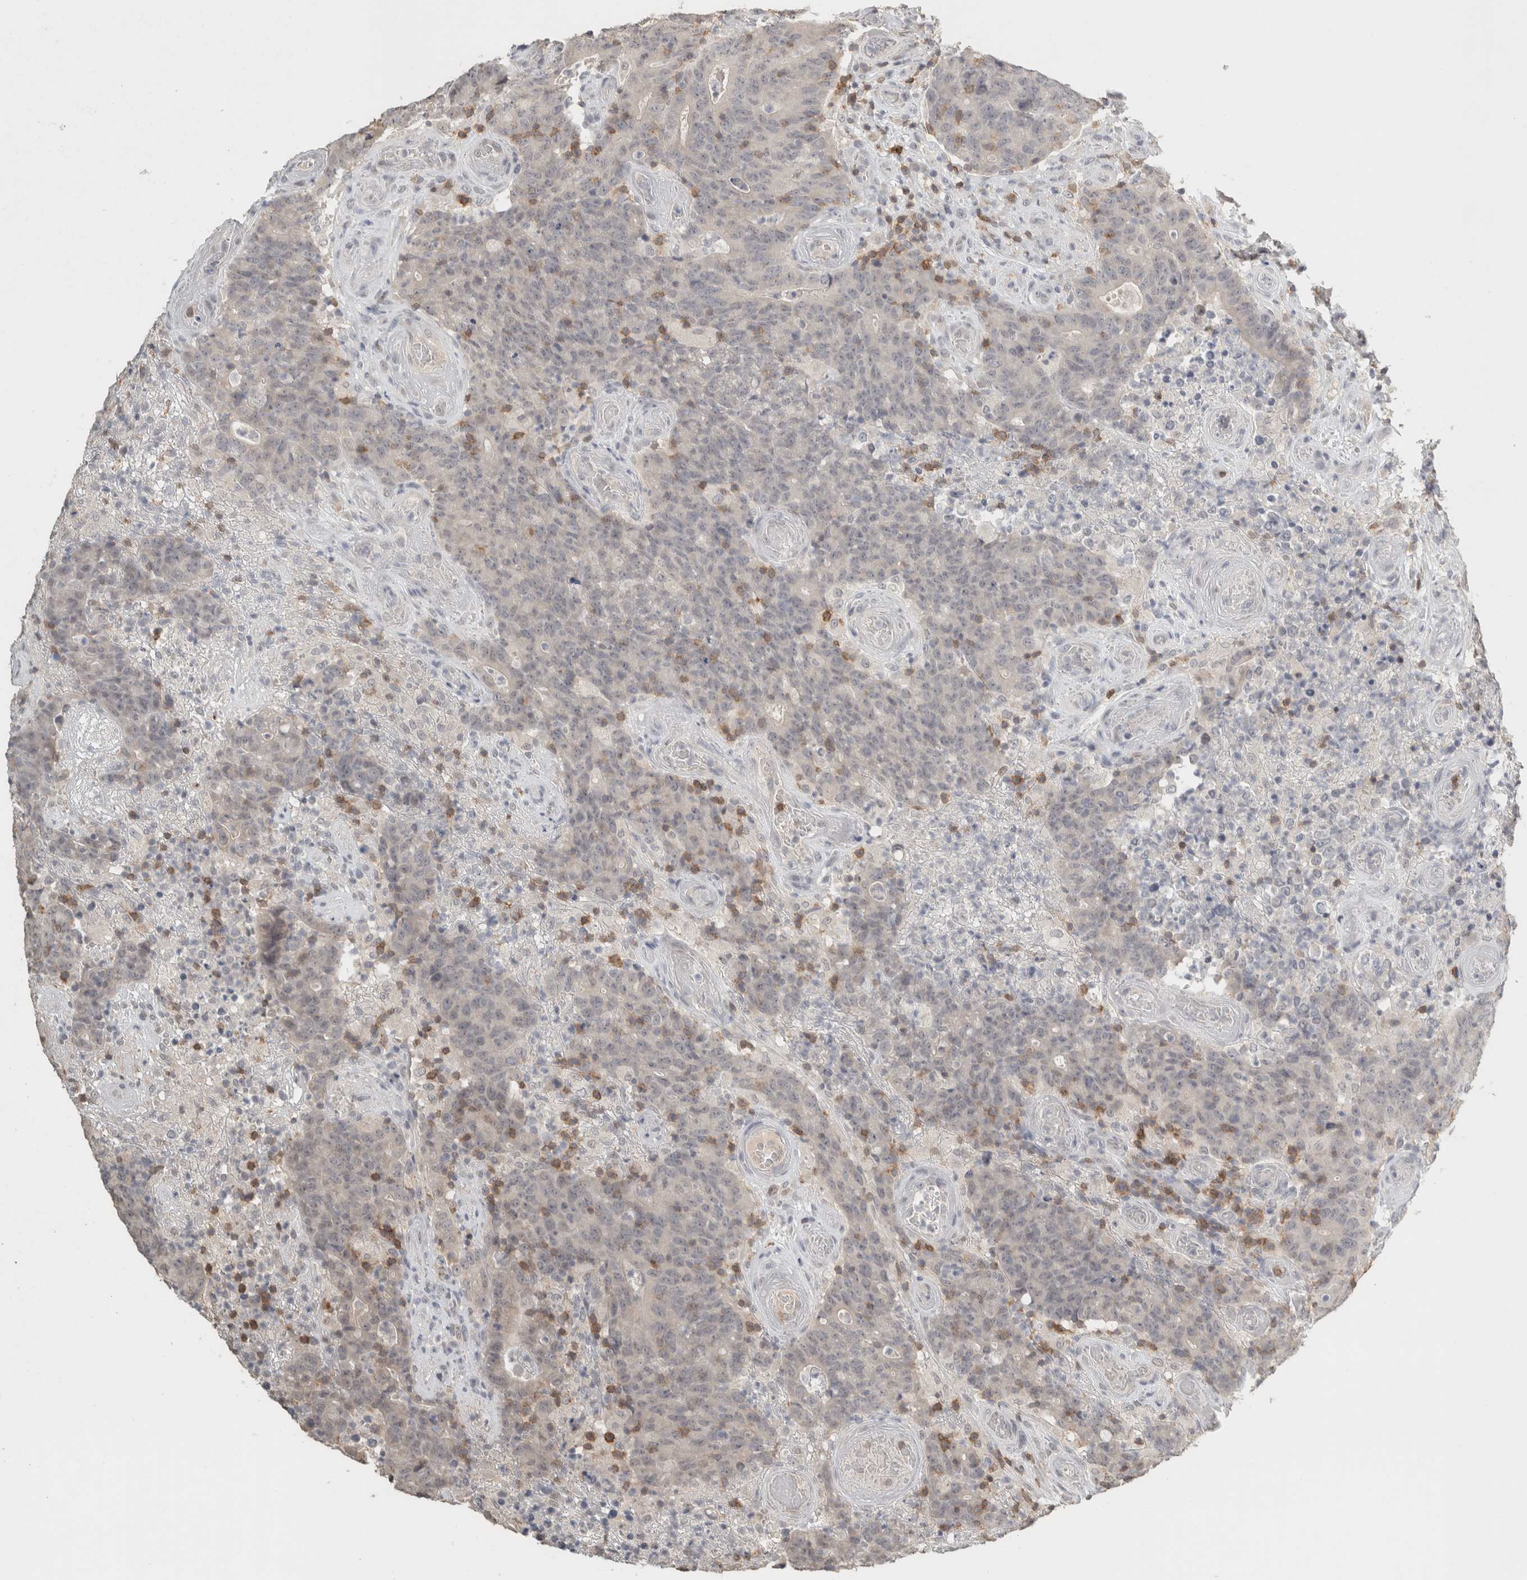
{"staining": {"intensity": "negative", "quantity": "none", "location": "none"}, "tissue": "colorectal cancer", "cell_type": "Tumor cells", "image_type": "cancer", "snomed": [{"axis": "morphology", "description": "Normal tissue, NOS"}, {"axis": "morphology", "description": "Adenocarcinoma, NOS"}, {"axis": "topography", "description": "Colon"}], "caption": "There is no significant positivity in tumor cells of colorectal cancer (adenocarcinoma).", "gene": "TRAT1", "patient": {"sex": "female", "age": 75}}